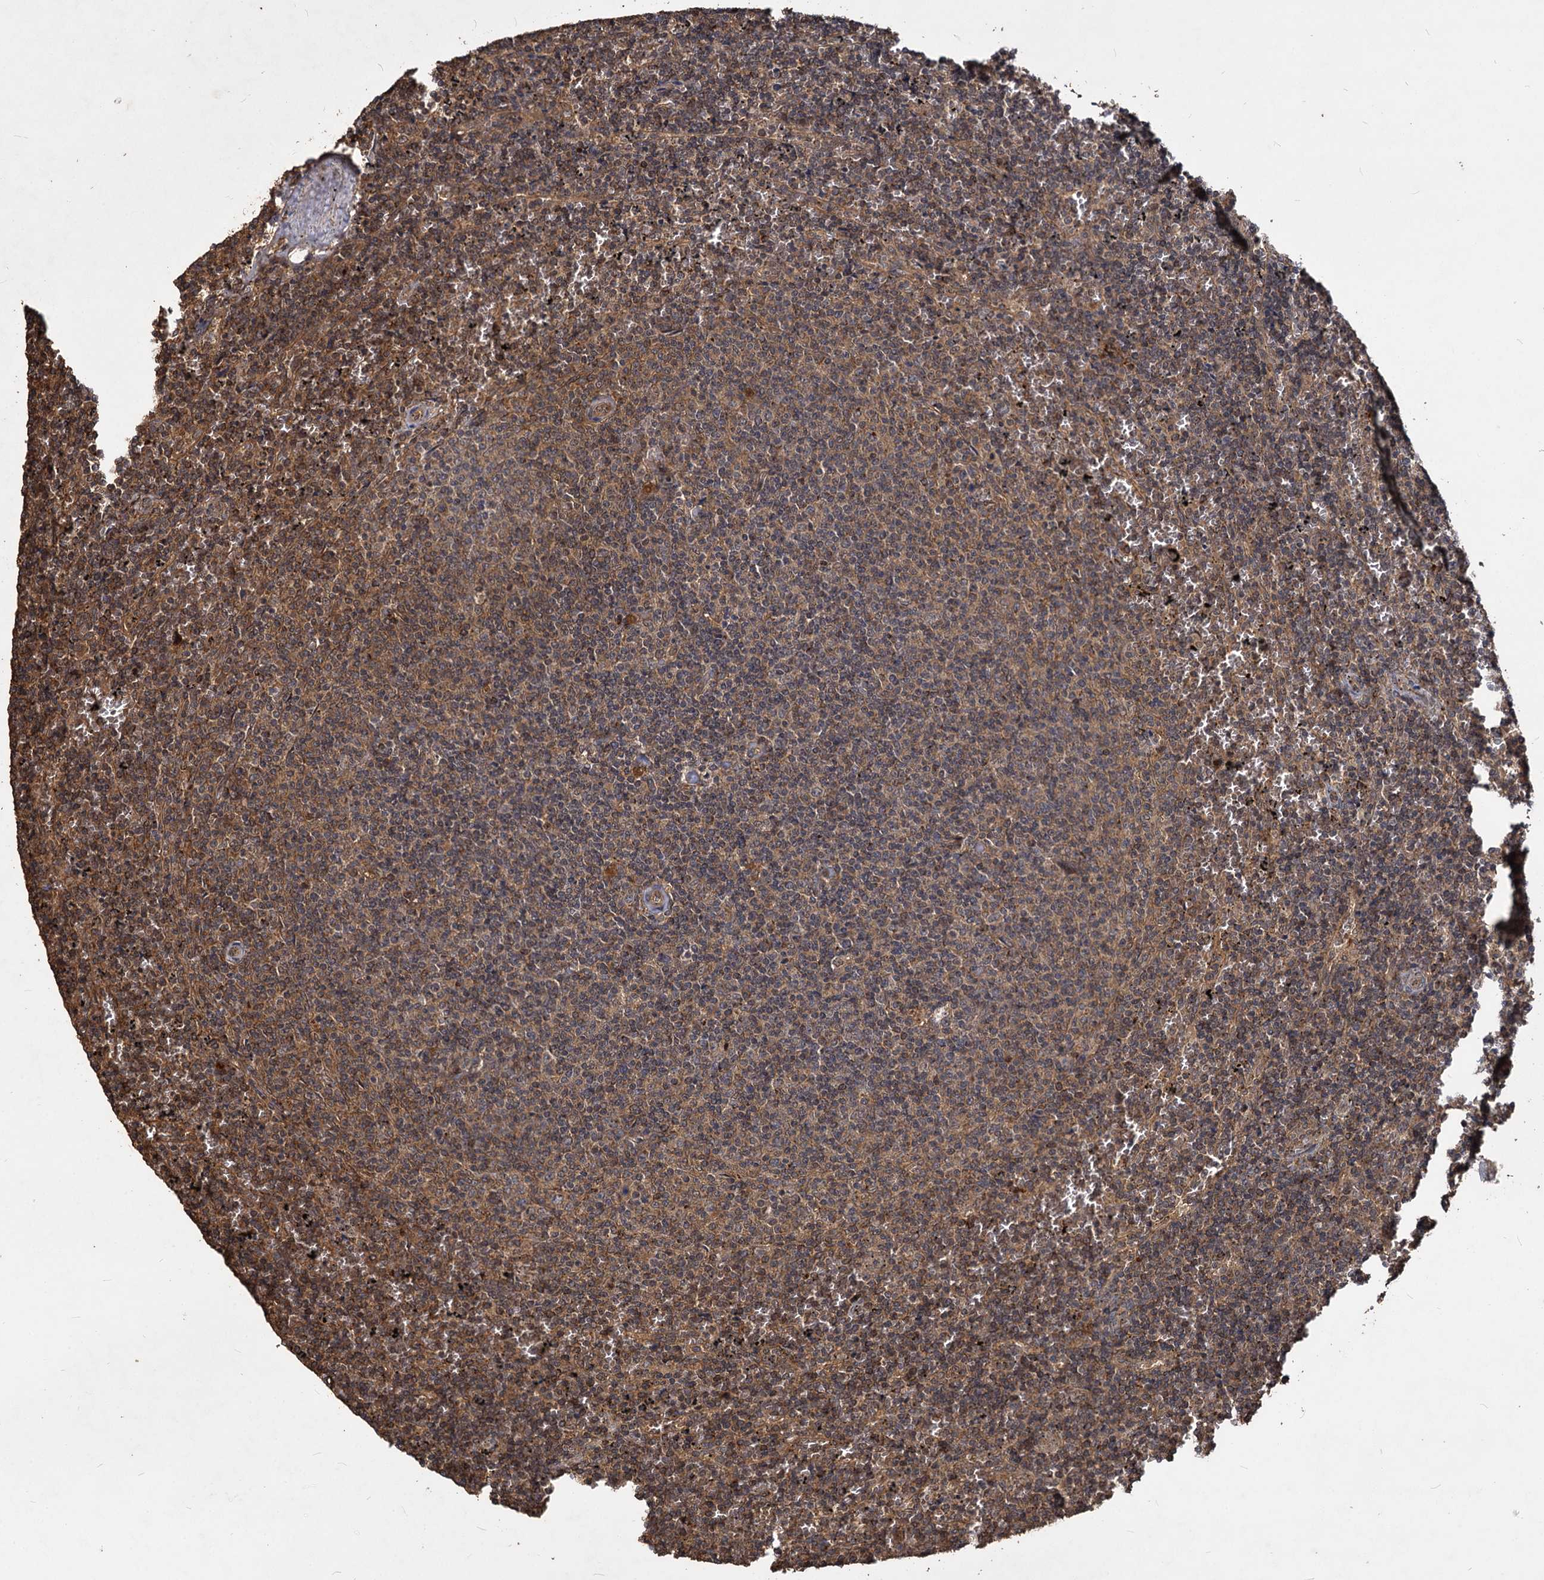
{"staining": {"intensity": "weak", "quantity": ">75%", "location": "cytoplasmic/membranous"}, "tissue": "lymphoma", "cell_type": "Tumor cells", "image_type": "cancer", "snomed": [{"axis": "morphology", "description": "Malignant lymphoma, non-Hodgkin's type, Low grade"}, {"axis": "topography", "description": "Spleen"}], "caption": "The photomicrograph demonstrates immunohistochemical staining of low-grade malignant lymphoma, non-Hodgkin's type. There is weak cytoplasmic/membranous positivity is seen in approximately >75% of tumor cells. (brown staining indicates protein expression, while blue staining denotes nuclei).", "gene": "VPS51", "patient": {"sex": "female", "age": 50}}